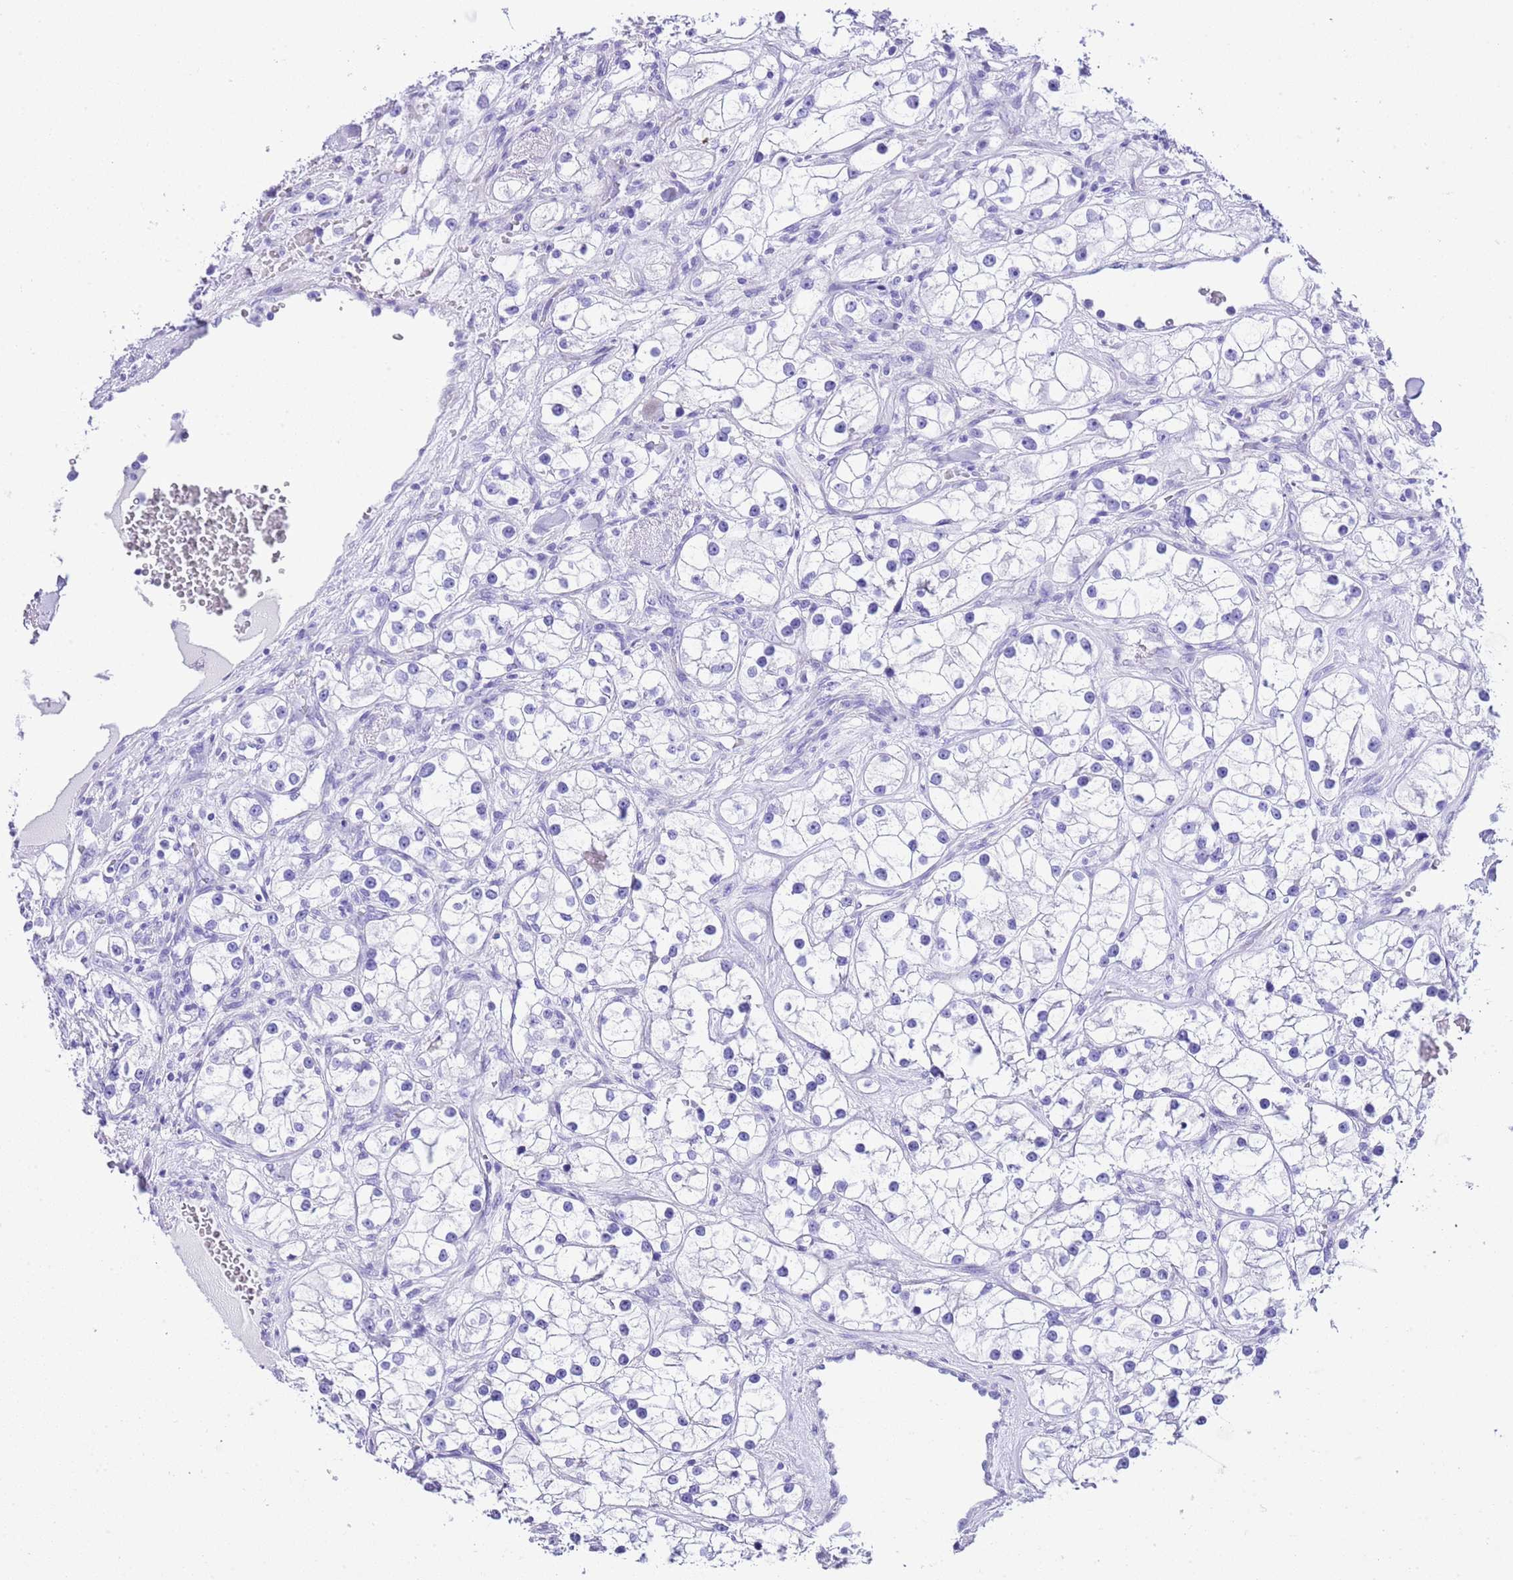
{"staining": {"intensity": "negative", "quantity": "none", "location": "none"}, "tissue": "renal cancer", "cell_type": "Tumor cells", "image_type": "cancer", "snomed": [{"axis": "morphology", "description": "Adenocarcinoma, NOS"}, {"axis": "topography", "description": "Kidney"}], "caption": "High power microscopy histopathology image of an immunohistochemistry histopathology image of renal cancer (adenocarcinoma), revealing no significant positivity in tumor cells.", "gene": "KCNC1", "patient": {"sex": "male", "age": 77}}